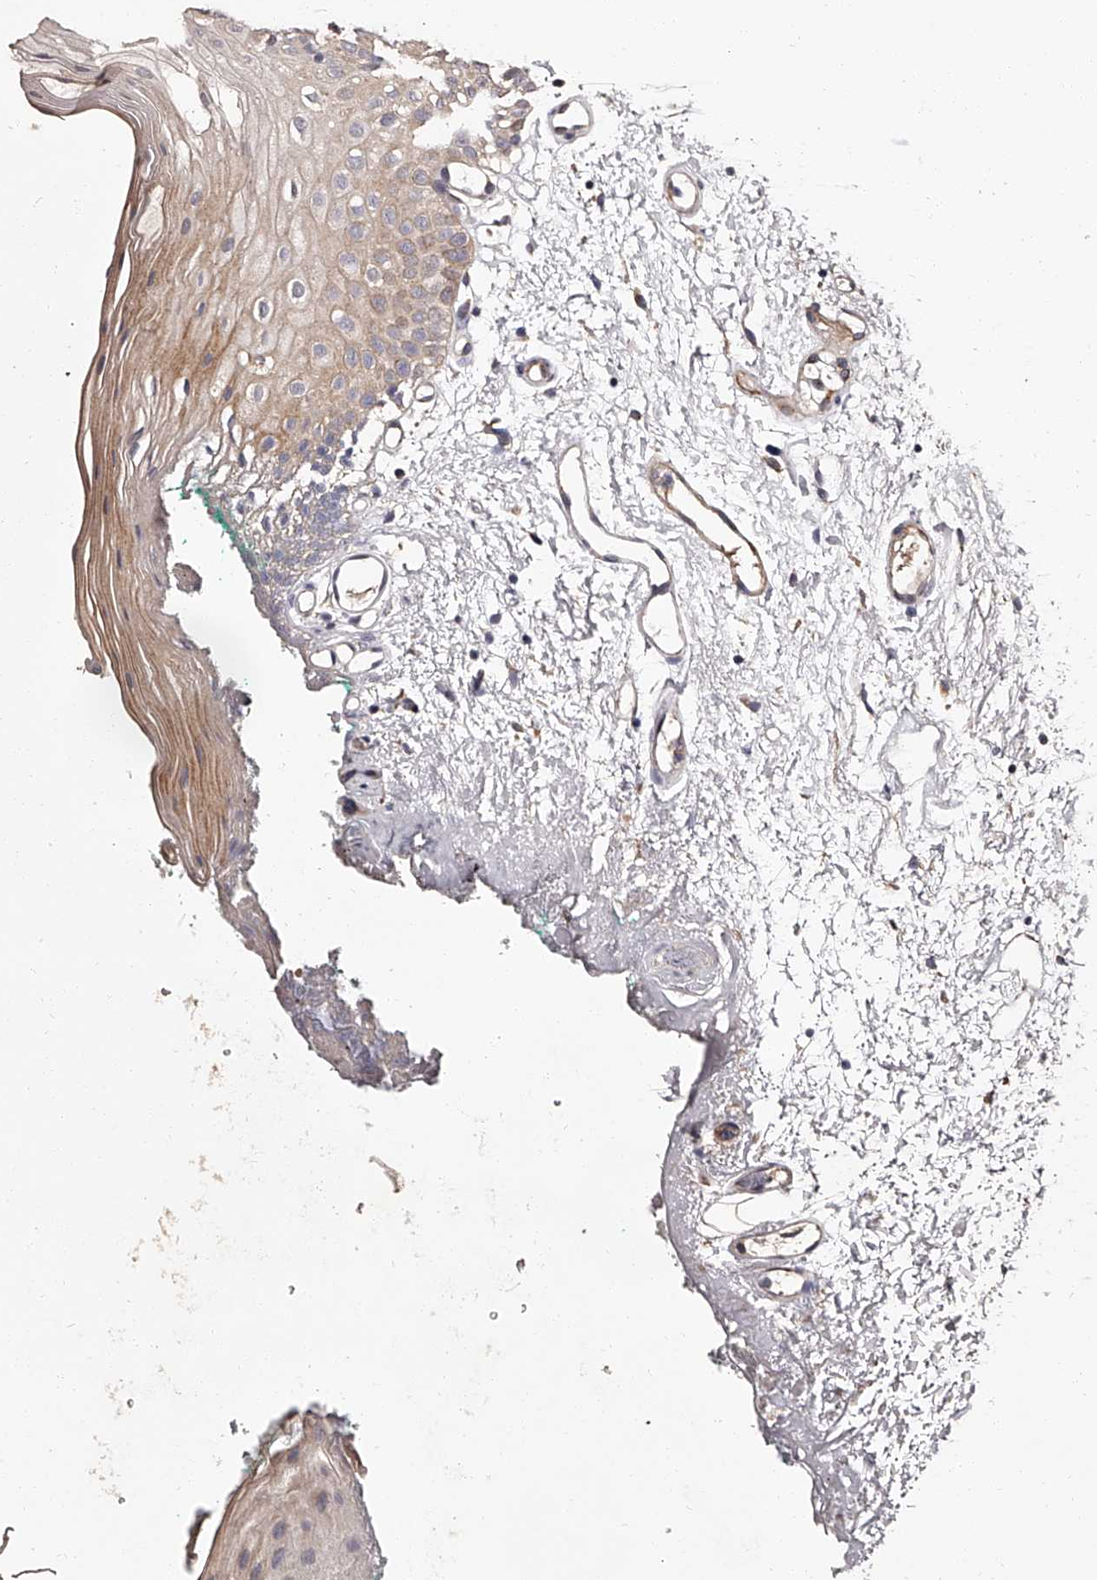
{"staining": {"intensity": "moderate", "quantity": "25%-75%", "location": "cytoplasmic/membranous"}, "tissue": "oral mucosa", "cell_type": "Squamous epithelial cells", "image_type": "normal", "snomed": [{"axis": "morphology", "description": "Normal tissue, NOS"}, {"axis": "morphology", "description": "Squamous cell carcinoma, NOS"}, {"axis": "topography", "description": "Oral tissue"}, {"axis": "topography", "description": "Salivary gland"}, {"axis": "topography", "description": "Head-Neck"}], "caption": "Human oral mucosa stained with a brown dye displays moderate cytoplasmic/membranous positive staining in approximately 25%-75% of squamous epithelial cells.", "gene": "RSC1A1", "patient": {"sex": "female", "age": 62}}